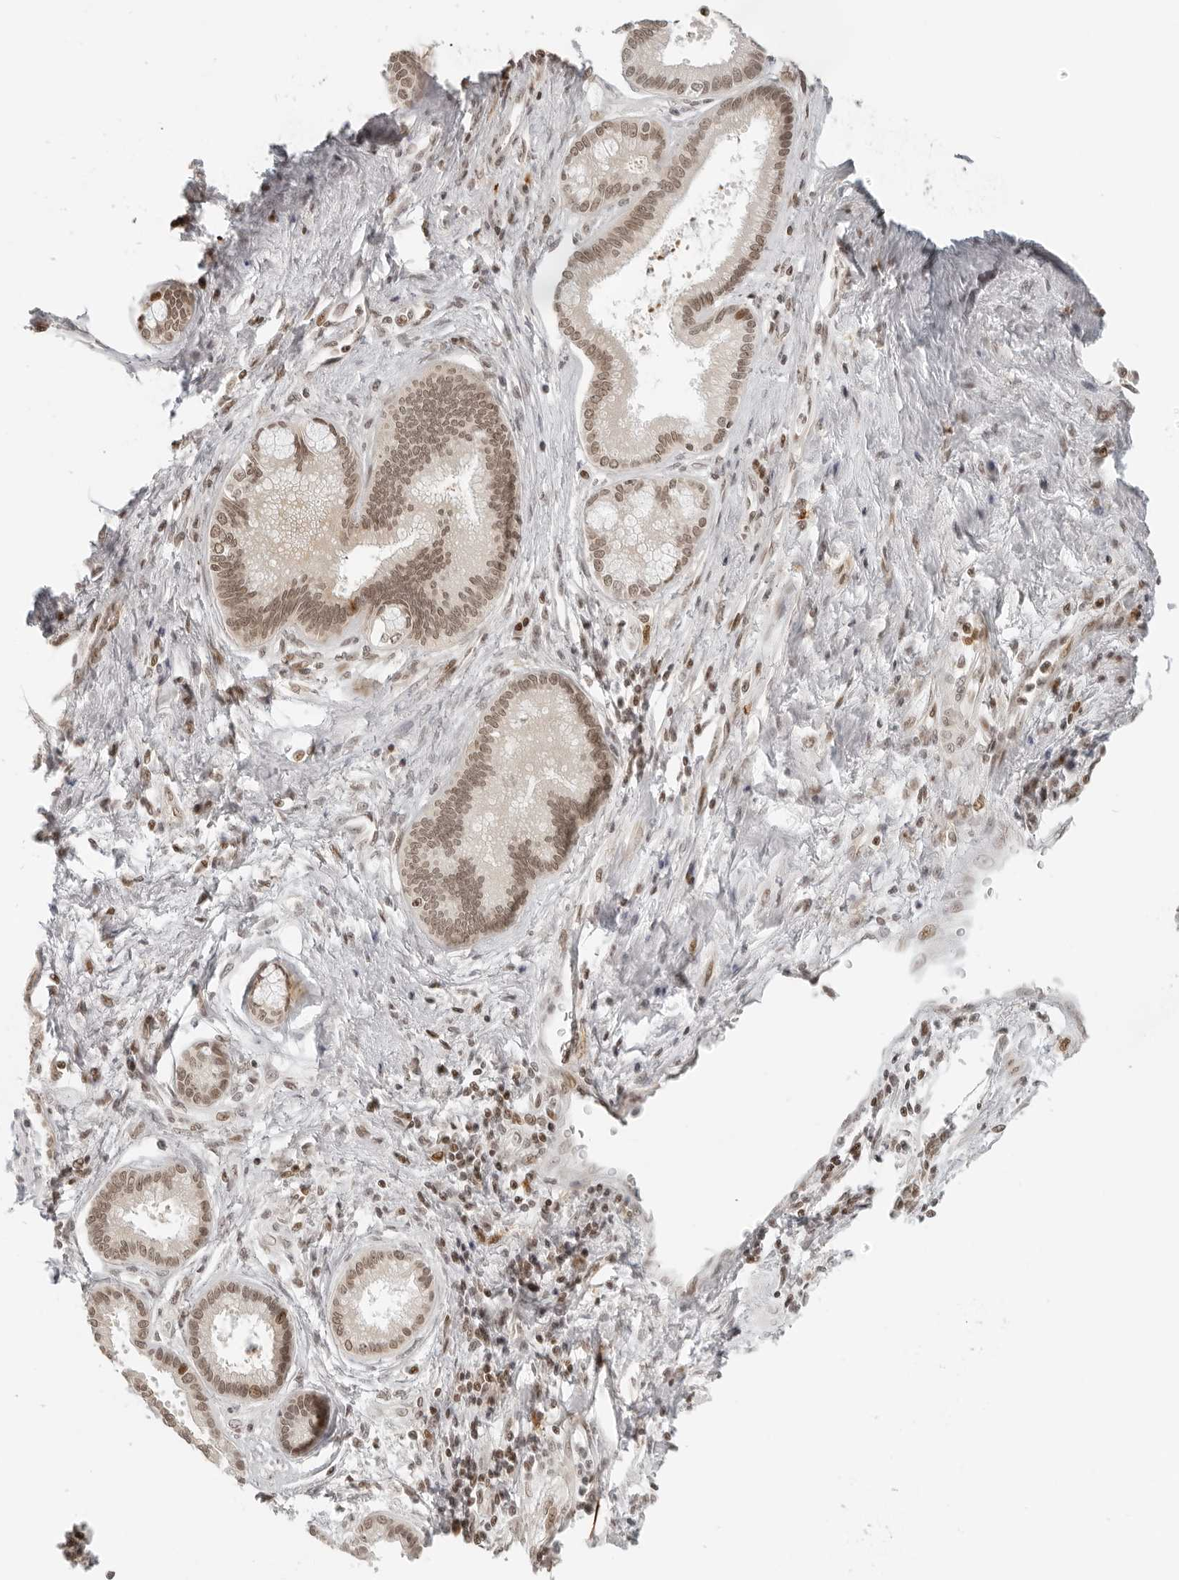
{"staining": {"intensity": "moderate", "quantity": ">75%", "location": "cytoplasmic/membranous,nuclear"}, "tissue": "pancreatic cancer", "cell_type": "Tumor cells", "image_type": "cancer", "snomed": [{"axis": "morphology", "description": "Adenocarcinoma, NOS"}, {"axis": "topography", "description": "Pancreas"}], "caption": "IHC photomicrograph of adenocarcinoma (pancreatic) stained for a protein (brown), which shows medium levels of moderate cytoplasmic/membranous and nuclear positivity in about >75% of tumor cells.", "gene": "ZNF407", "patient": {"sex": "male", "age": 59}}